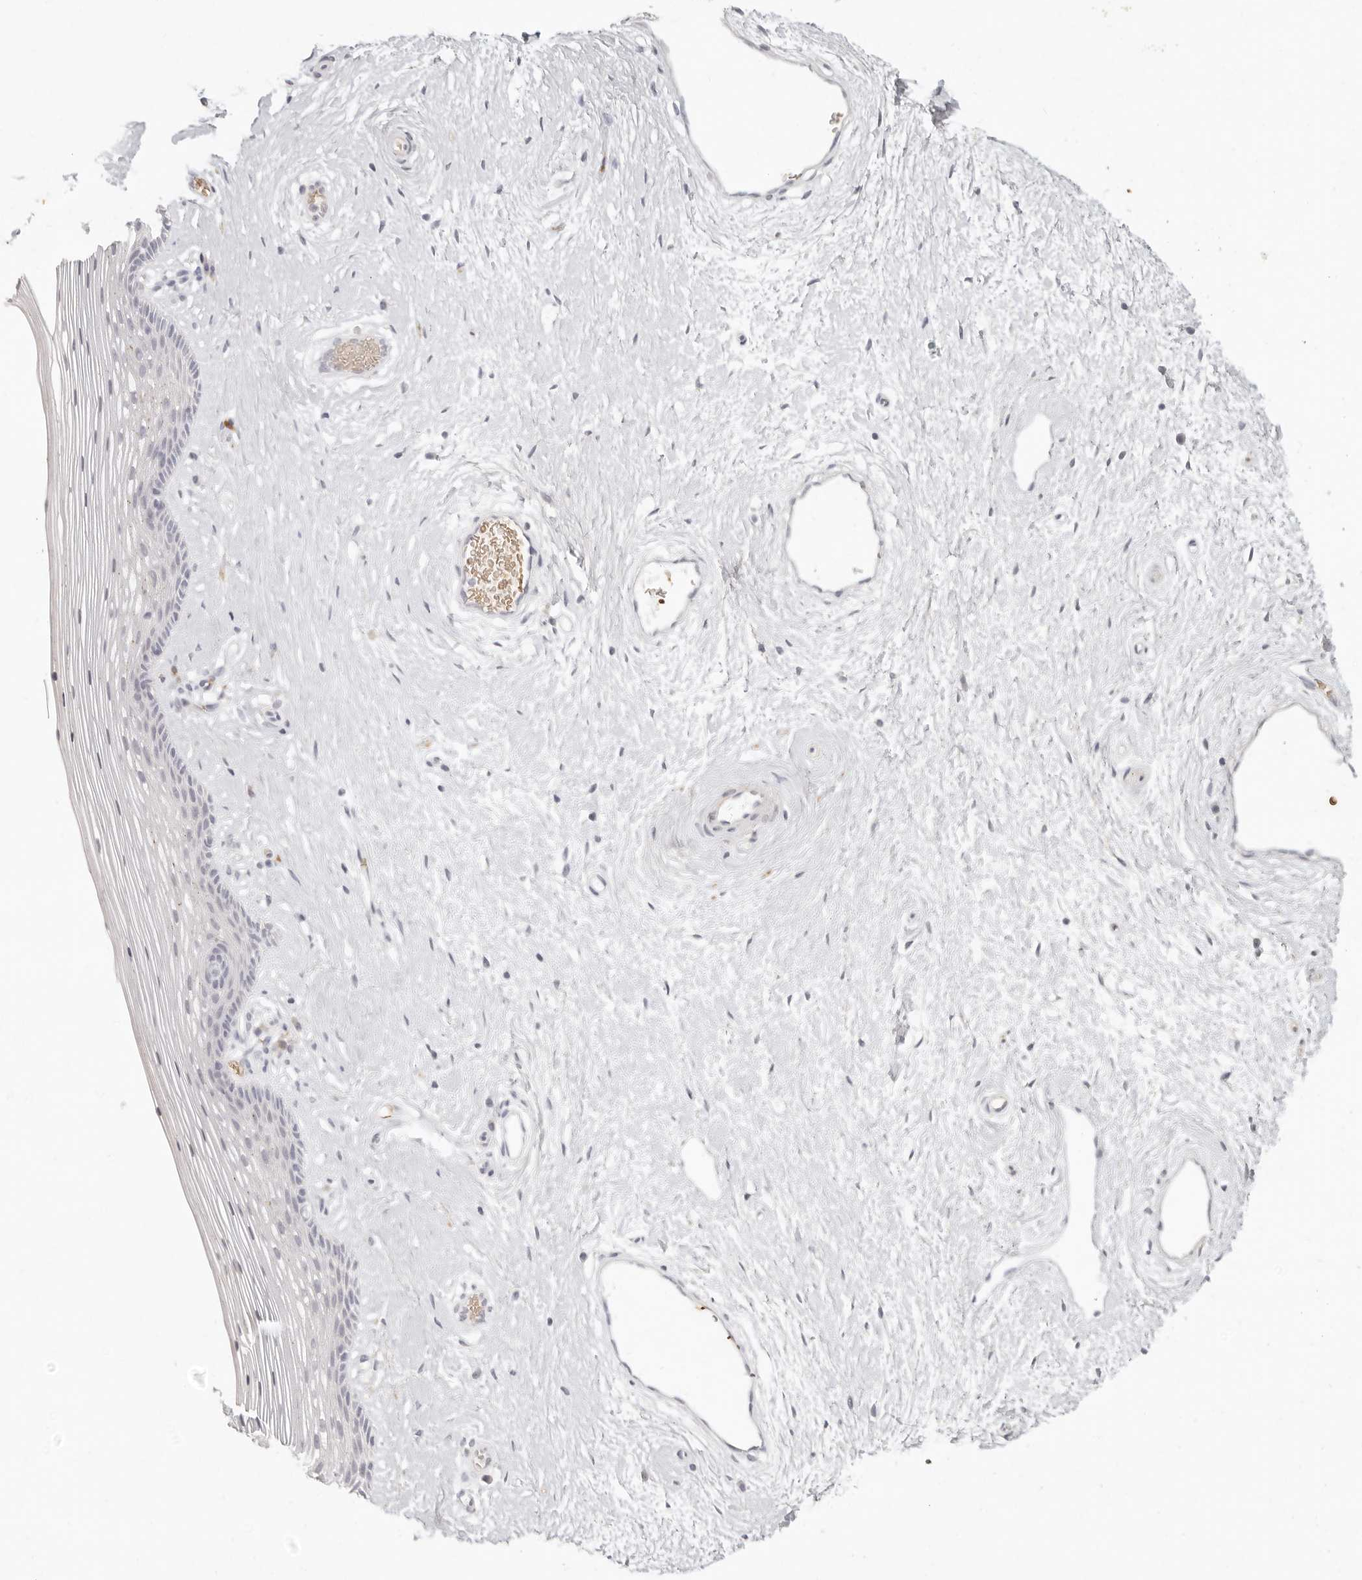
{"staining": {"intensity": "negative", "quantity": "none", "location": "none"}, "tissue": "vagina", "cell_type": "Squamous epithelial cells", "image_type": "normal", "snomed": [{"axis": "morphology", "description": "Normal tissue, NOS"}, {"axis": "topography", "description": "Vagina"}], "caption": "Human vagina stained for a protein using immunohistochemistry displays no staining in squamous epithelial cells.", "gene": "NIBAN1", "patient": {"sex": "female", "age": 46}}